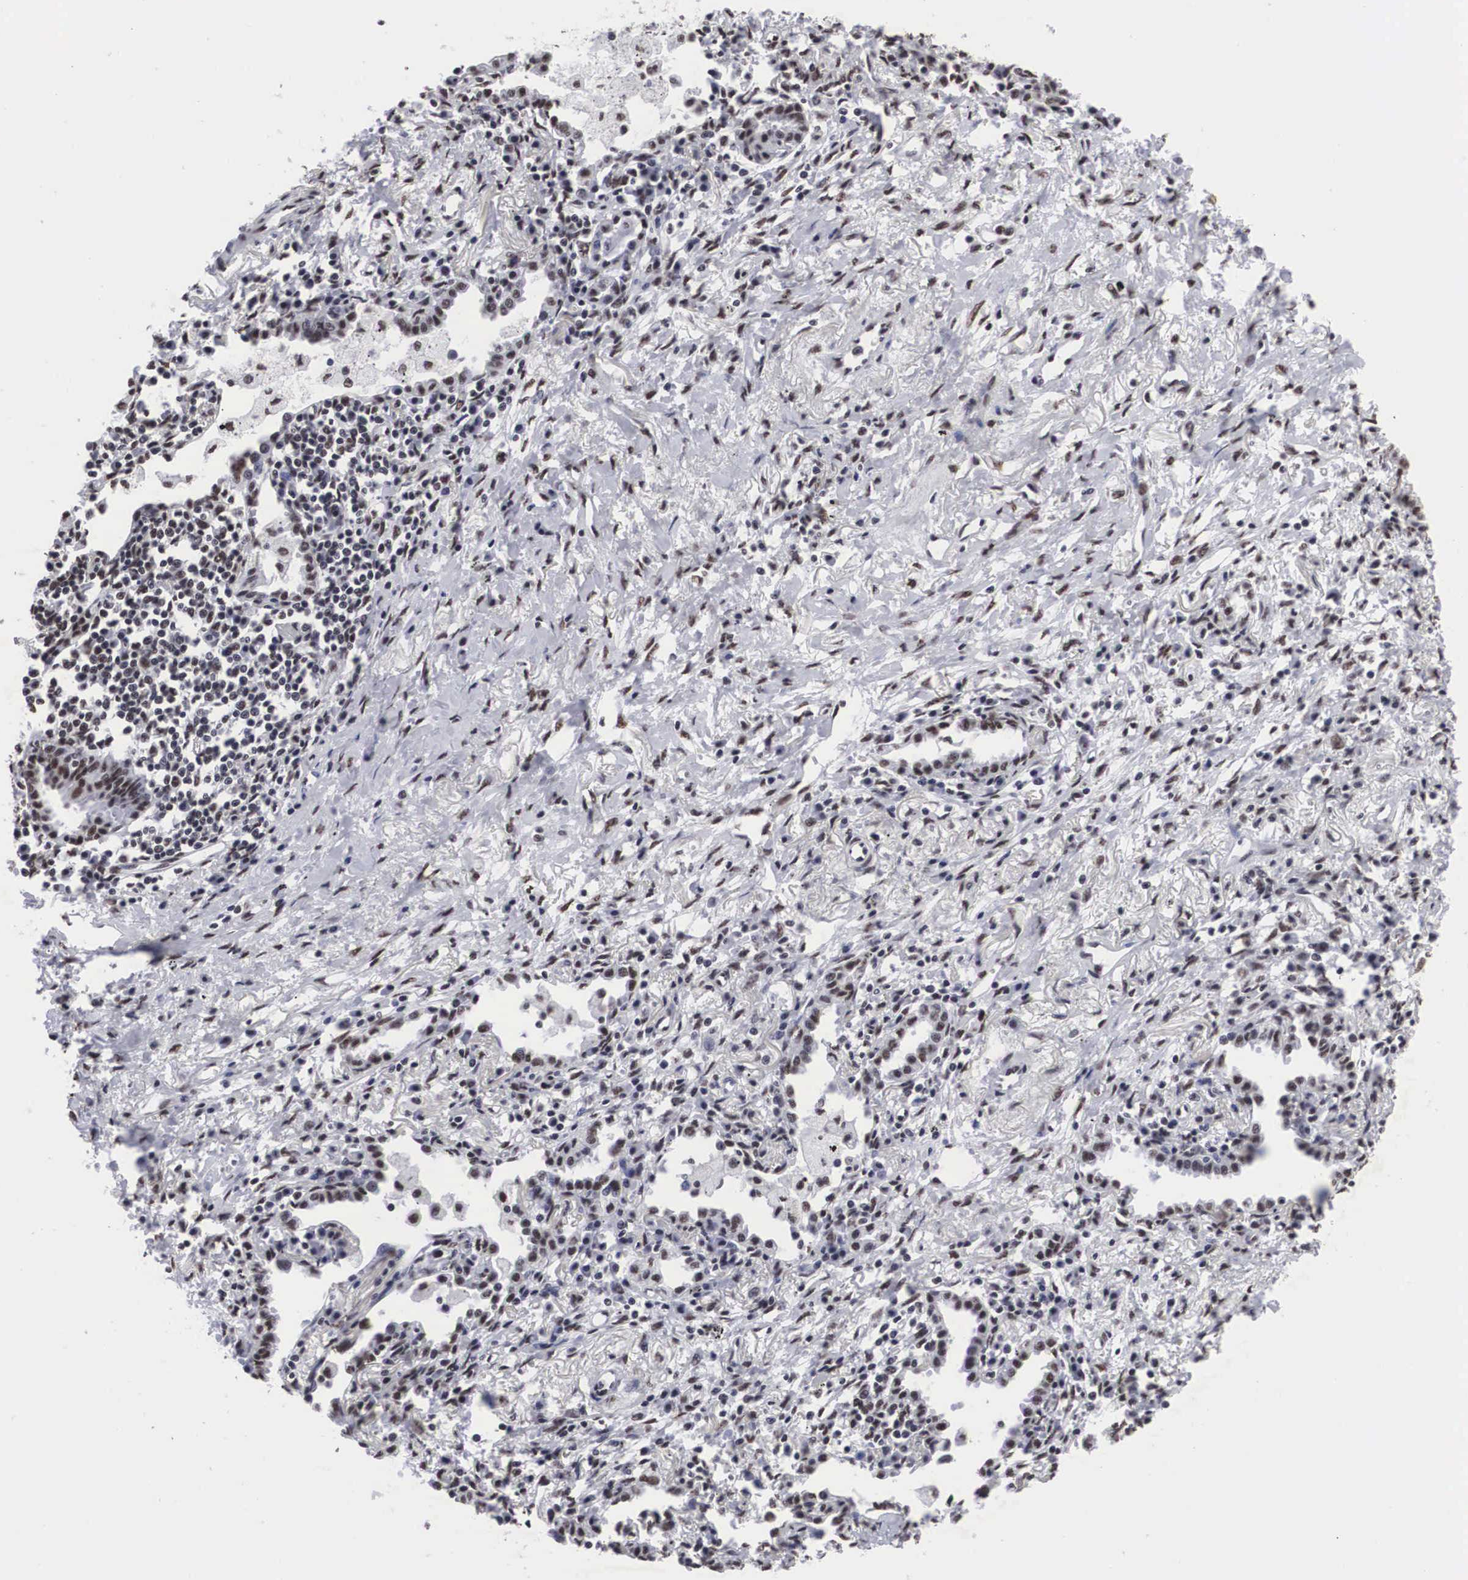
{"staining": {"intensity": "moderate", "quantity": ">75%", "location": "nuclear"}, "tissue": "lung cancer", "cell_type": "Tumor cells", "image_type": "cancer", "snomed": [{"axis": "morphology", "description": "Adenocarcinoma, NOS"}, {"axis": "topography", "description": "Lung"}], "caption": "Brown immunohistochemical staining in lung cancer exhibits moderate nuclear expression in approximately >75% of tumor cells.", "gene": "ACIN1", "patient": {"sex": "male", "age": 60}}